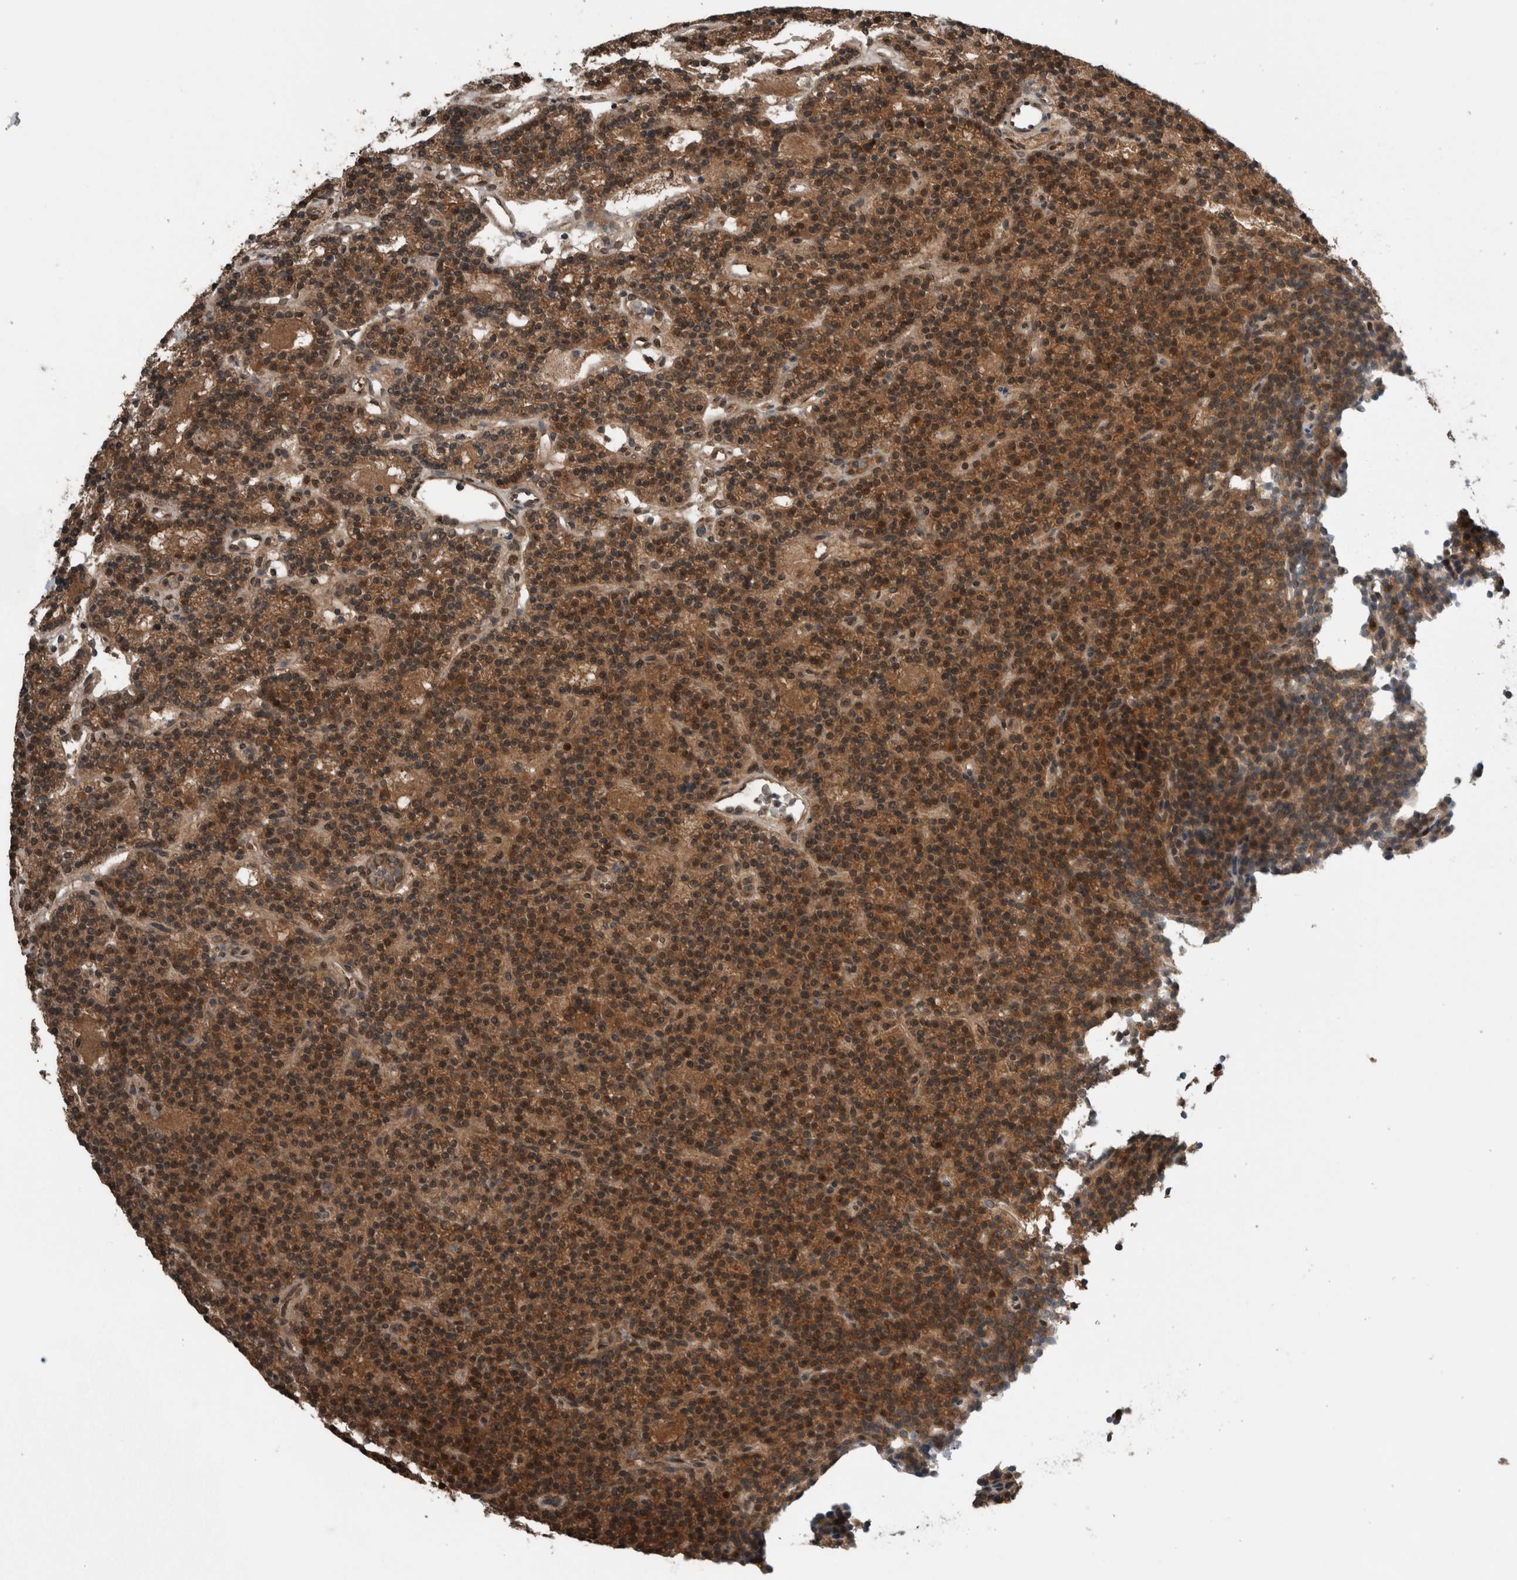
{"staining": {"intensity": "moderate", "quantity": ">75%", "location": "cytoplasmic/membranous,nuclear"}, "tissue": "parathyroid gland", "cell_type": "Glandular cells", "image_type": "normal", "snomed": [{"axis": "morphology", "description": "Normal tissue, NOS"}, {"axis": "topography", "description": "Parathyroid gland"}], "caption": "Glandular cells show medium levels of moderate cytoplasmic/membranous,nuclear staining in approximately >75% of cells in unremarkable parathyroid gland.", "gene": "SPAG7", "patient": {"sex": "male", "age": 75}}